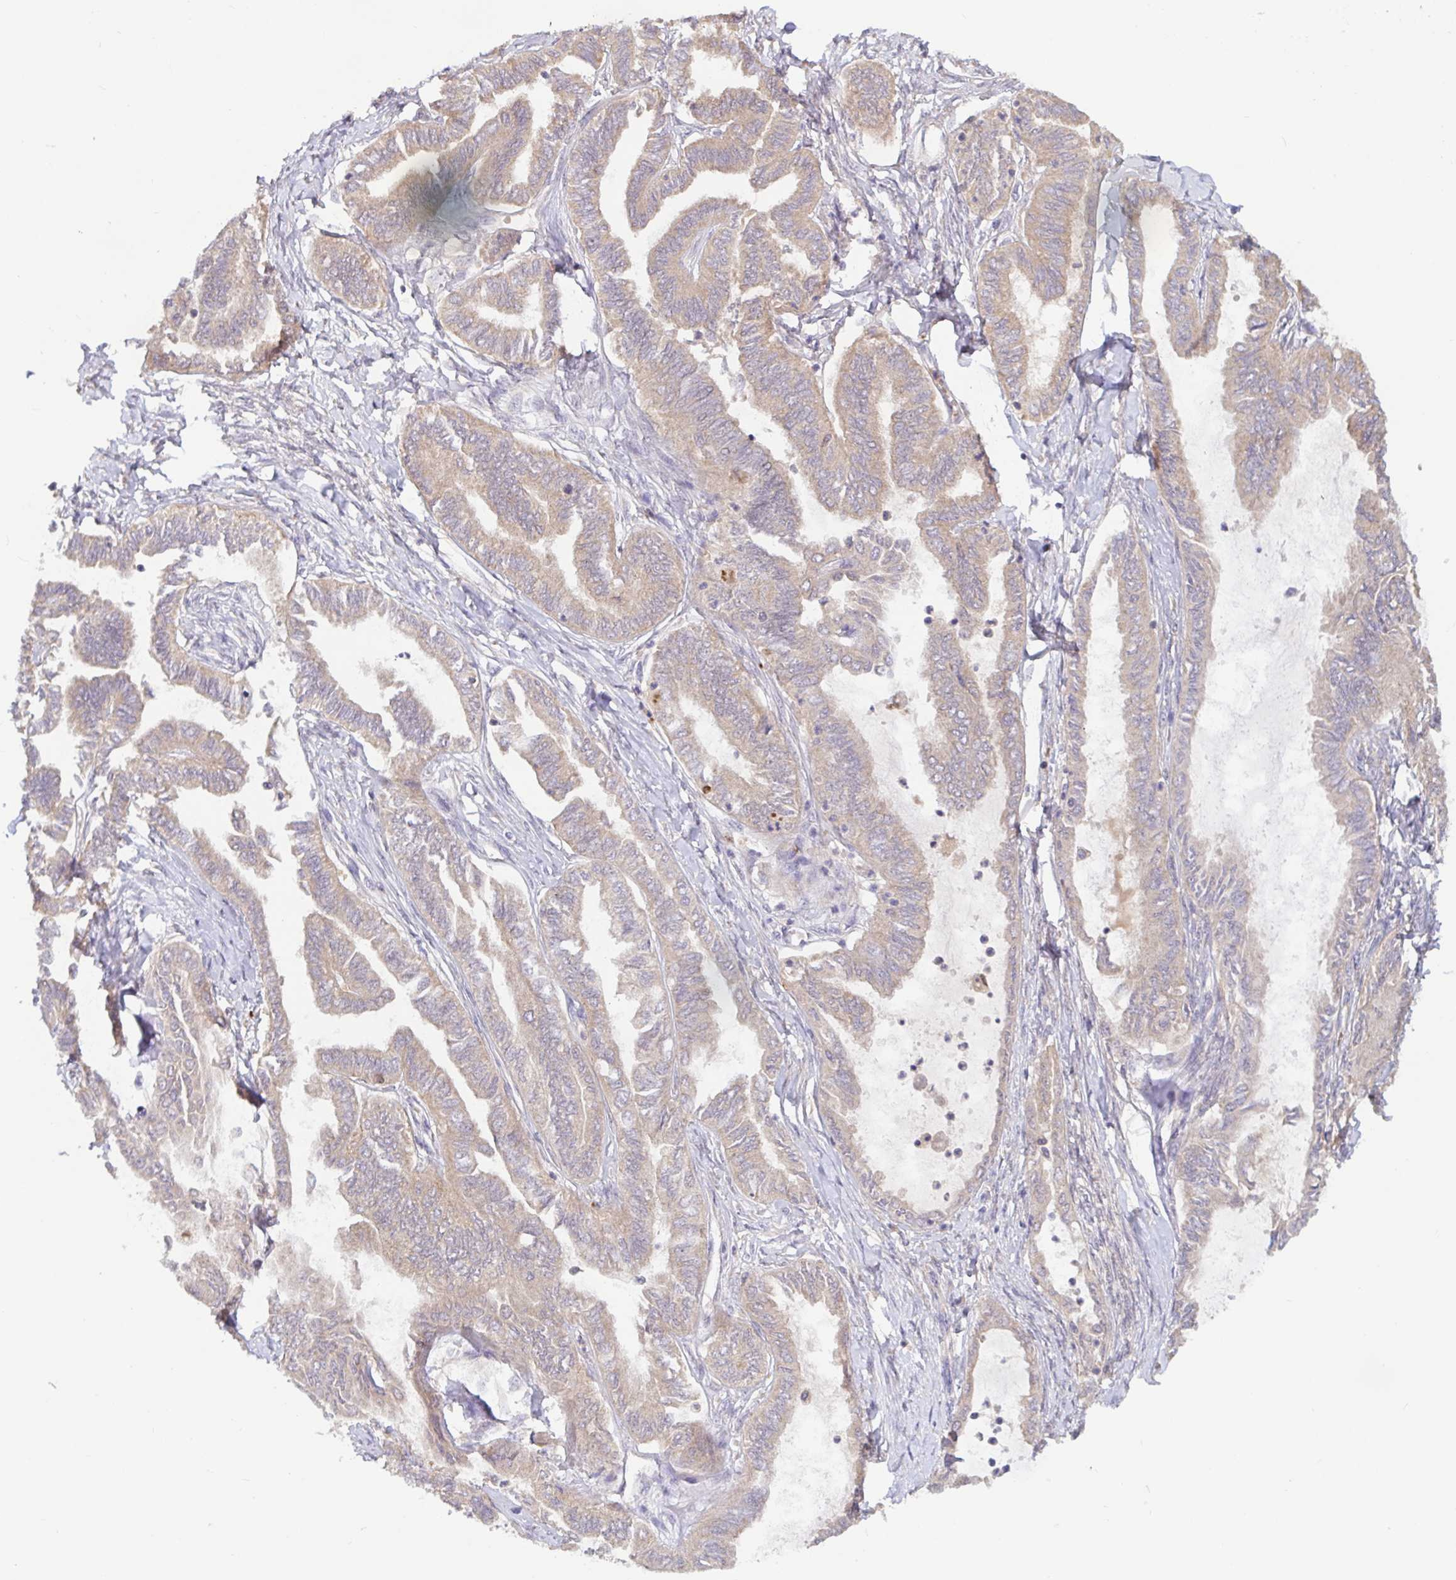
{"staining": {"intensity": "weak", "quantity": "25%-75%", "location": "cytoplasmic/membranous"}, "tissue": "ovarian cancer", "cell_type": "Tumor cells", "image_type": "cancer", "snomed": [{"axis": "morphology", "description": "Carcinoma, endometroid"}, {"axis": "topography", "description": "Ovary"}], "caption": "Immunohistochemical staining of human ovarian cancer (endometroid carcinoma) displays weak cytoplasmic/membranous protein positivity in about 25%-75% of tumor cells.", "gene": "LARP1", "patient": {"sex": "female", "age": 70}}